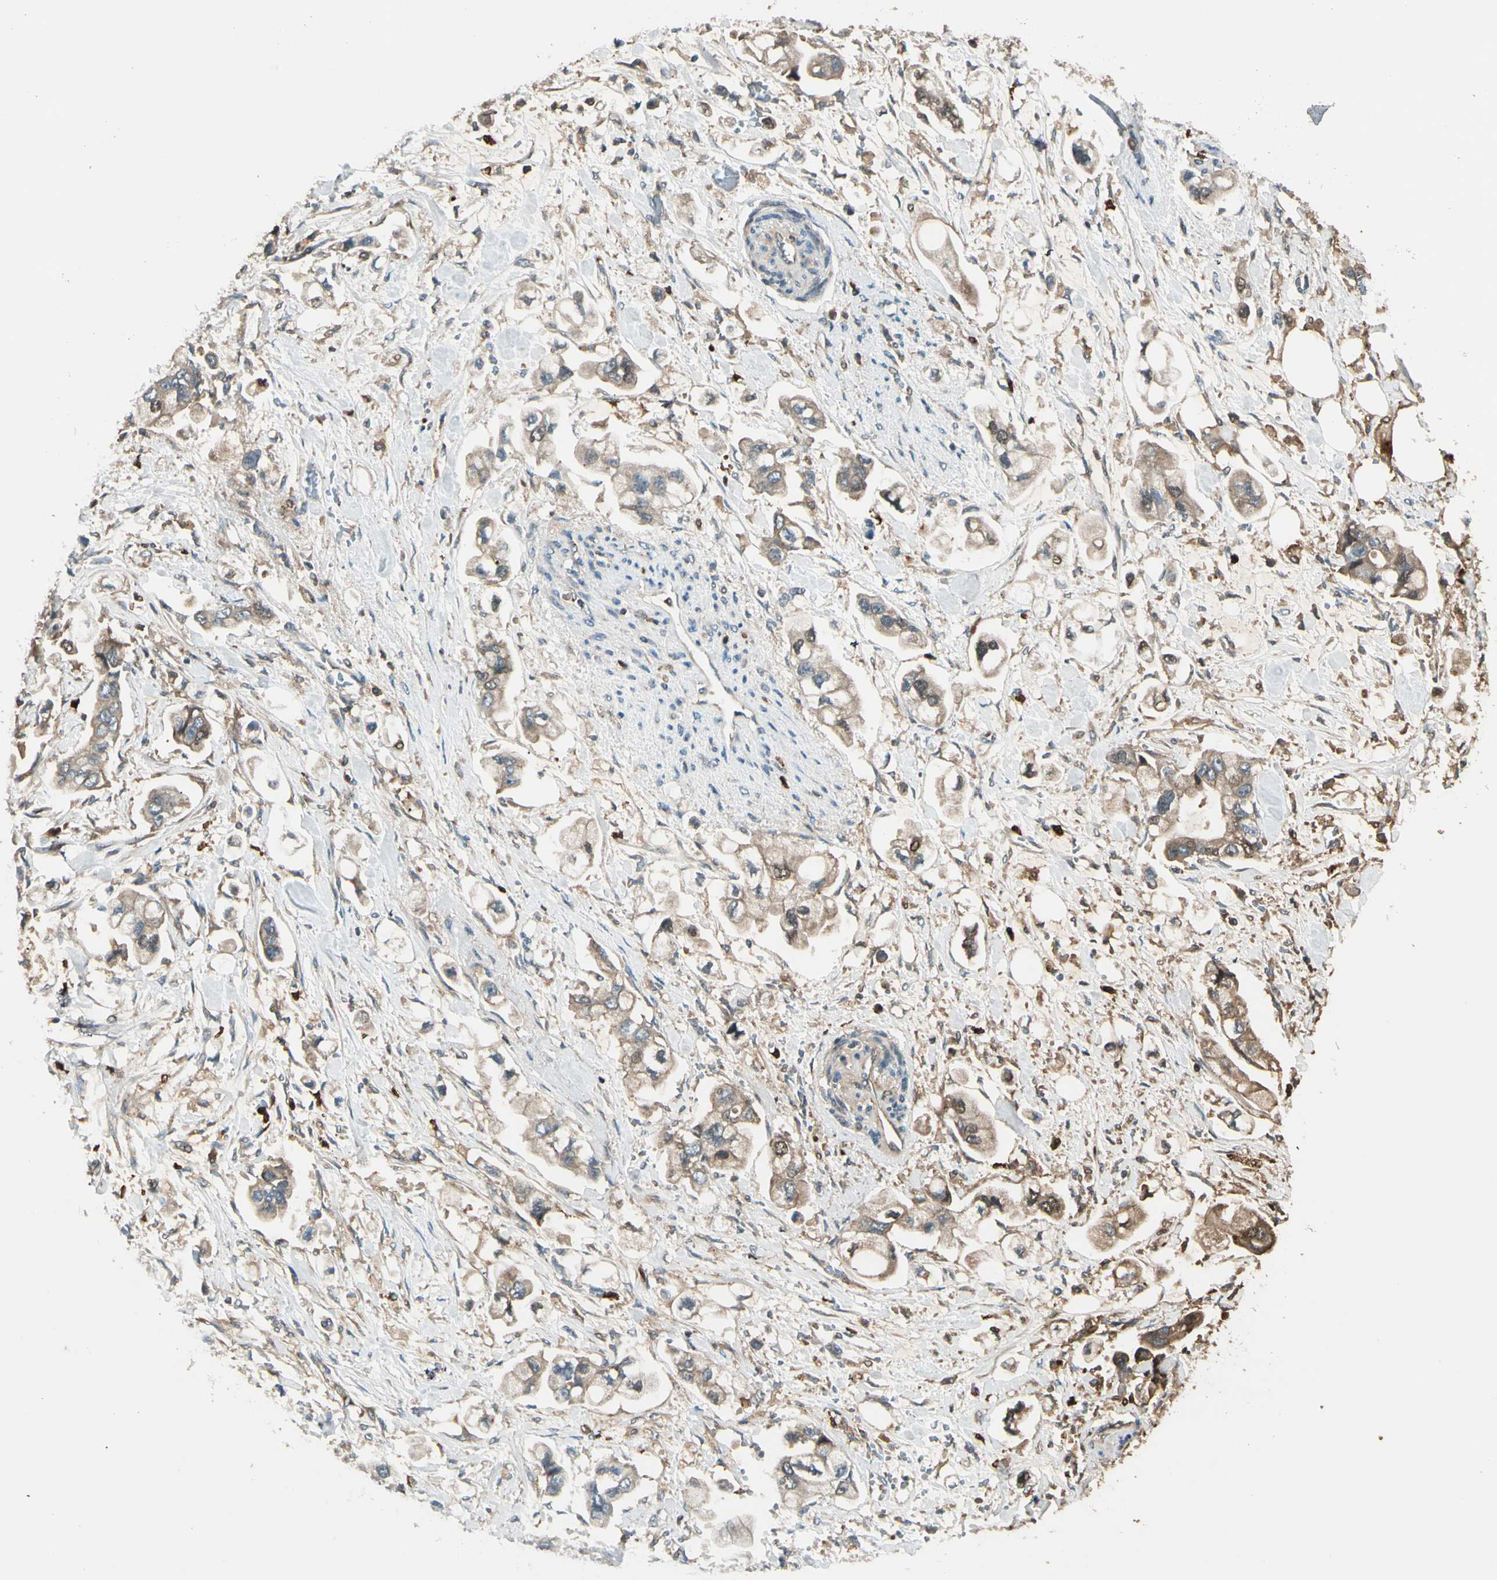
{"staining": {"intensity": "weak", "quantity": ">75%", "location": "cytoplasmic/membranous"}, "tissue": "stomach cancer", "cell_type": "Tumor cells", "image_type": "cancer", "snomed": [{"axis": "morphology", "description": "Adenocarcinoma, NOS"}, {"axis": "topography", "description": "Stomach"}], "caption": "IHC micrograph of neoplastic tissue: human stomach cancer (adenocarcinoma) stained using immunohistochemistry exhibits low levels of weak protein expression localized specifically in the cytoplasmic/membranous of tumor cells, appearing as a cytoplasmic/membranous brown color.", "gene": "STX11", "patient": {"sex": "male", "age": 62}}